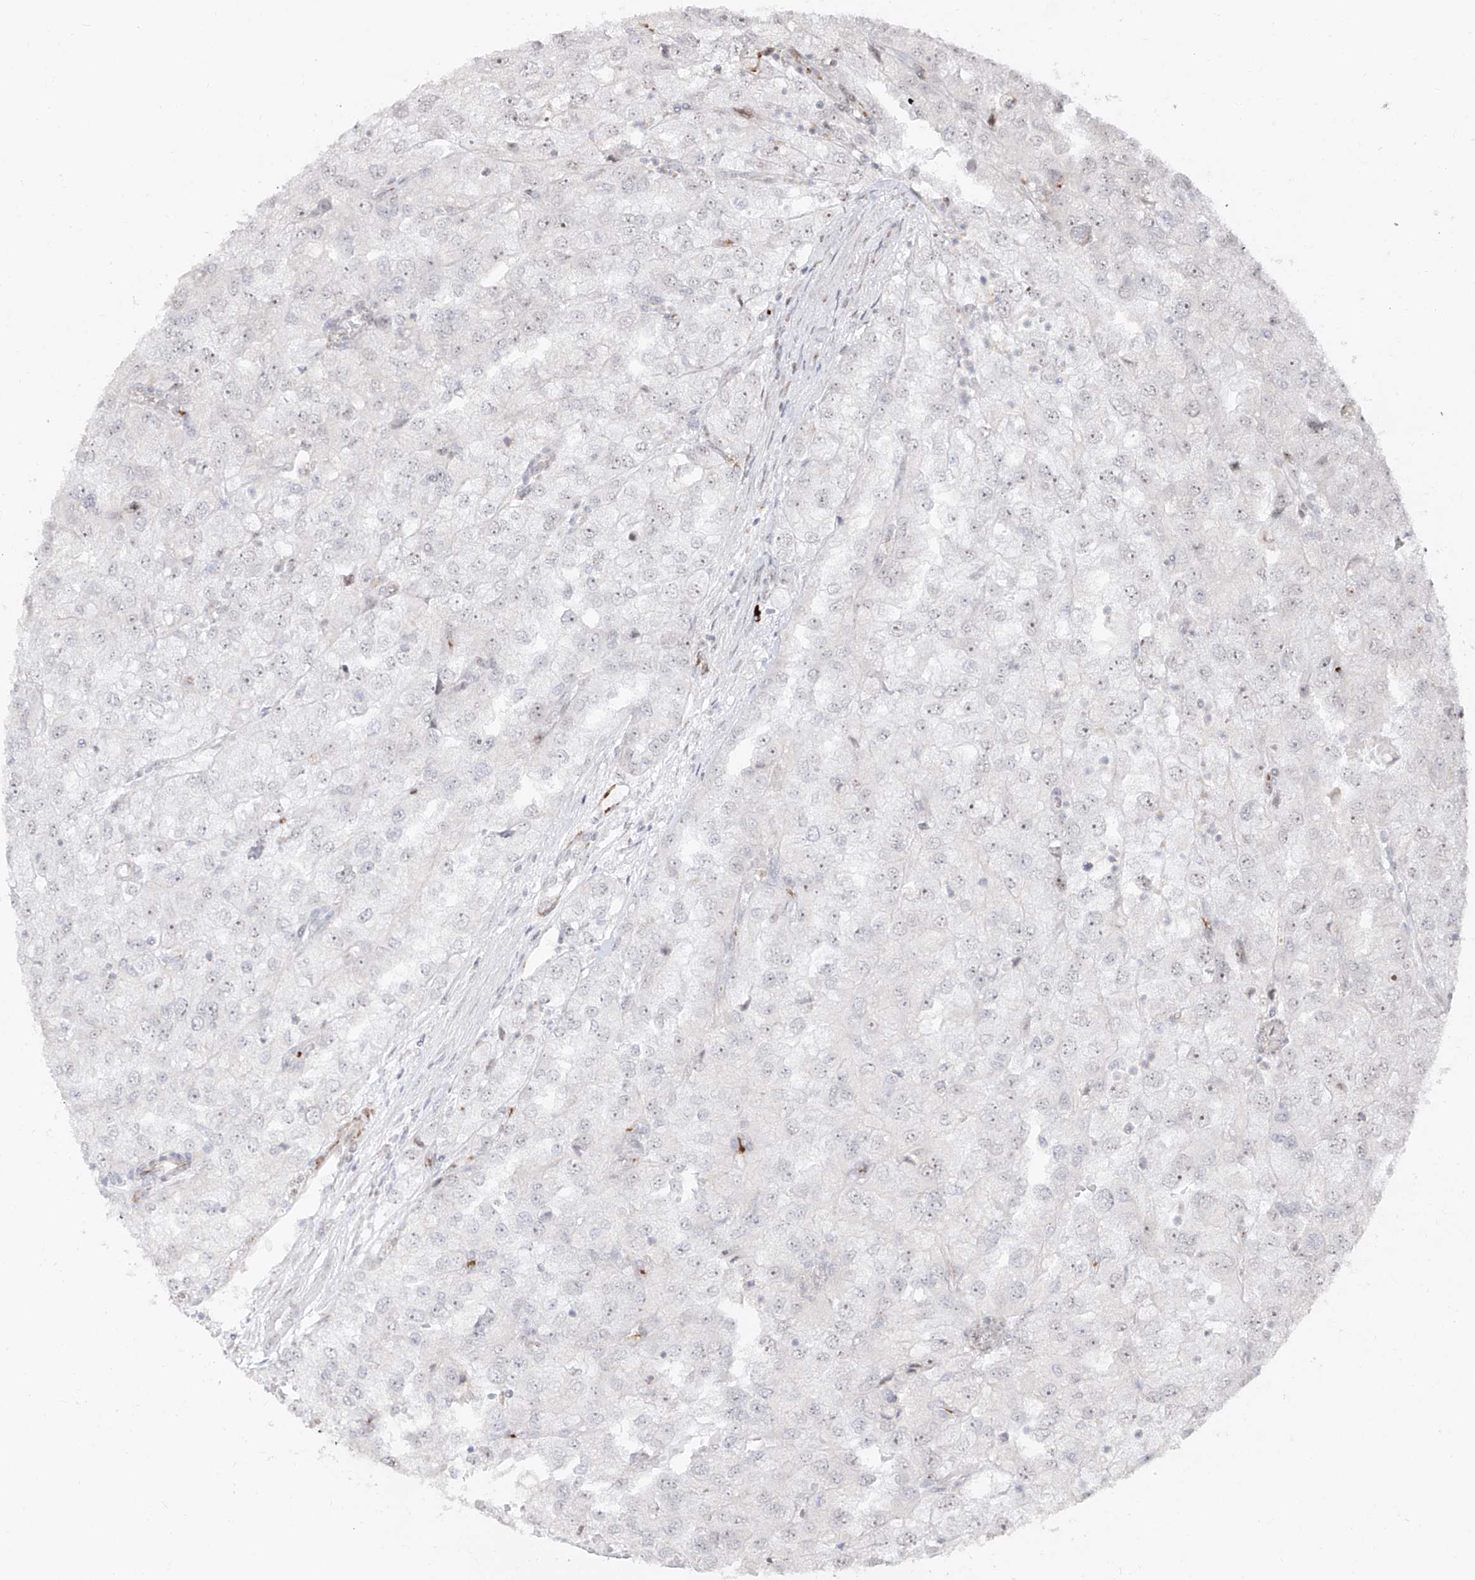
{"staining": {"intensity": "negative", "quantity": "none", "location": "none"}, "tissue": "renal cancer", "cell_type": "Tumor cells", "image_type": "cancer", "snomed": [{"axis": "morphology", "description": "Adenocarcinoma, NOS"}, {"axis": "topography", "description": "Kidney"}], "caption": "Protein analysis of renal cancer reveals no significant expression in tumor cells. The staining is performed using DAB (3,3'-diaminobenzidine) brown chromogen with nuclei counter-stained in using hematoxylin.", "gene": "ZNF180", "patient": {"sex": "female", "age": 54}}